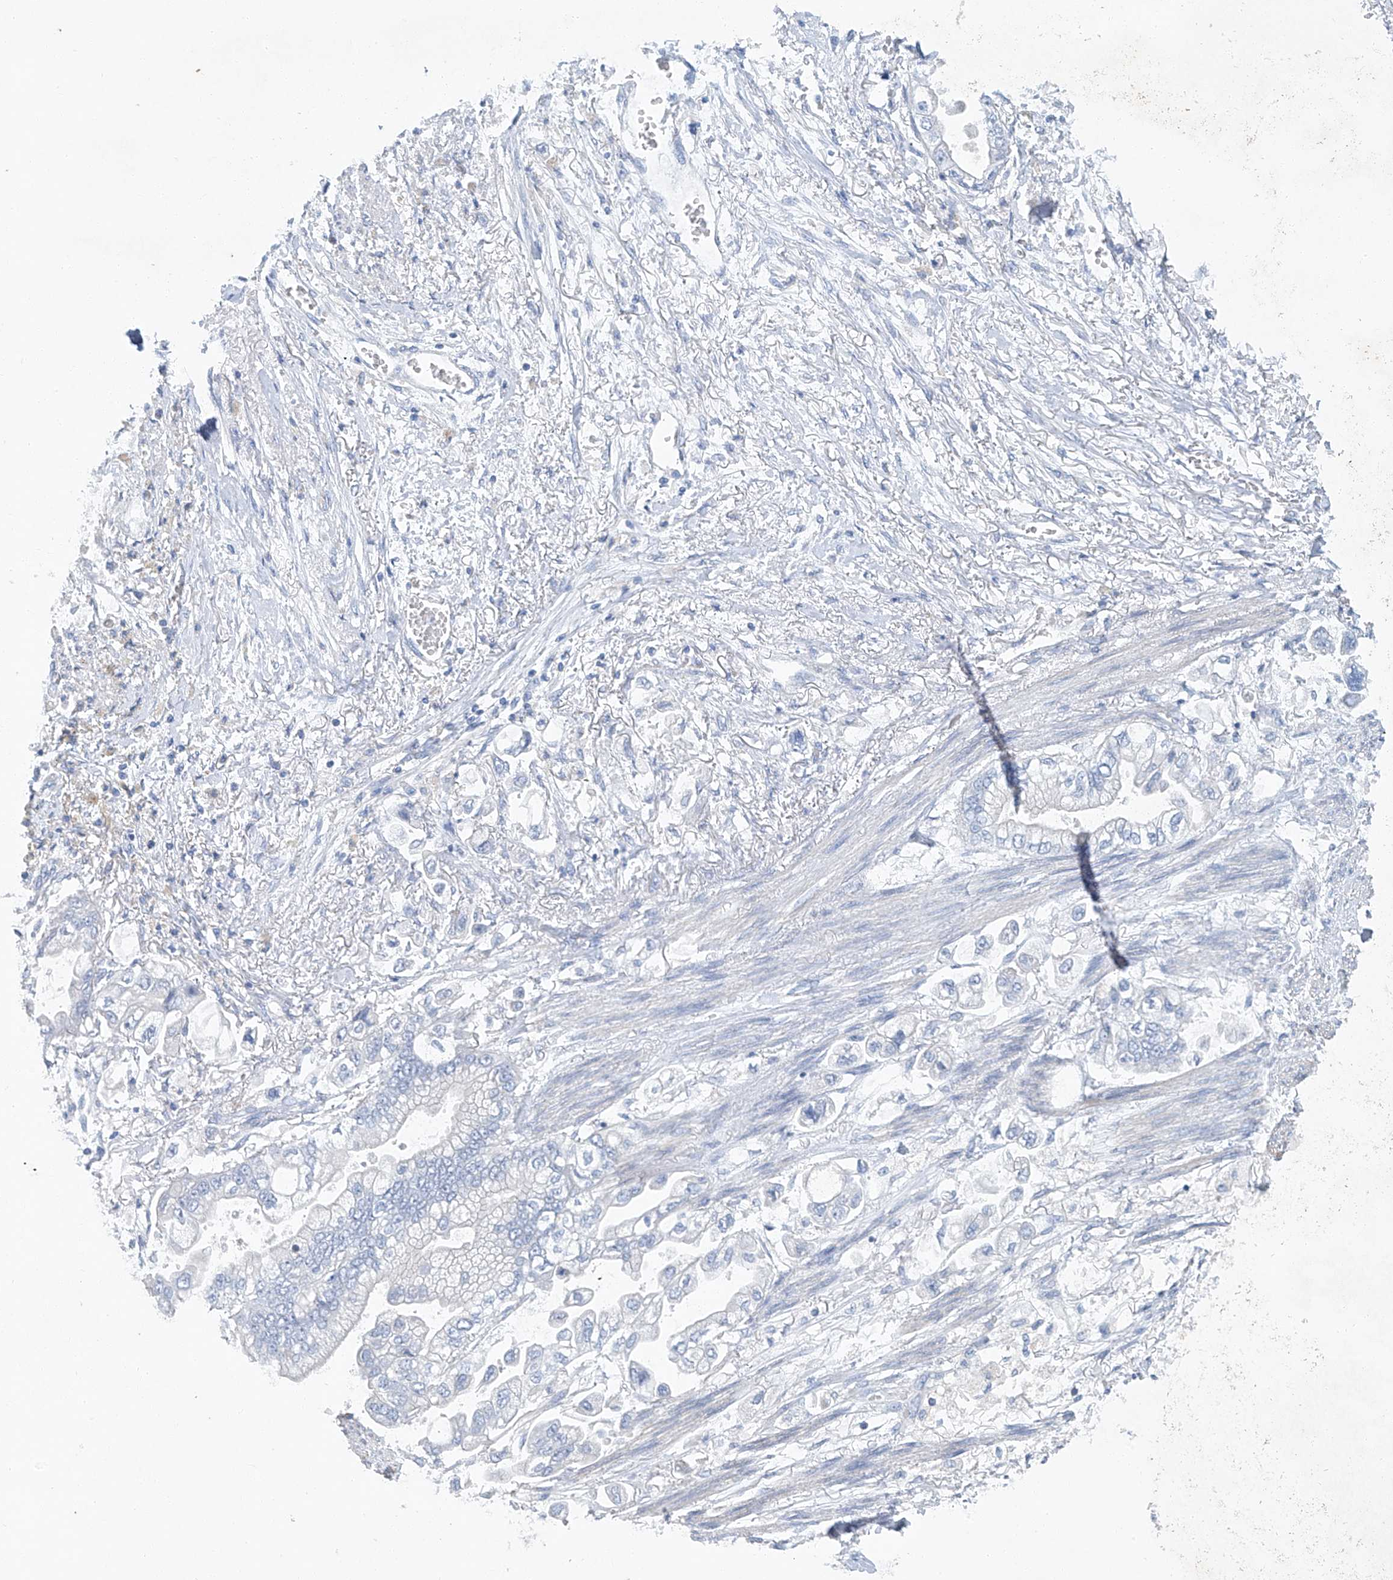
{"staining": {"intensity": "negative", "quantity": "none", "location": "none"}, "tissue": "stomach cancer", "cell_type": "Tumor cells", "image_type": "cancer", "snomed": [{"axis": "morphology", "description": "Adenocarcinoma, NOS"}, {"axis": "topography", "description": "Stomach"}], "caption": "The immunohistochemistry photomicrograph has no significant positivity in tumor cells of adenocarcinoma (stomach) tissue.", "gene": "C1orf87", "patient": {"sex": "male", "age": 62}}